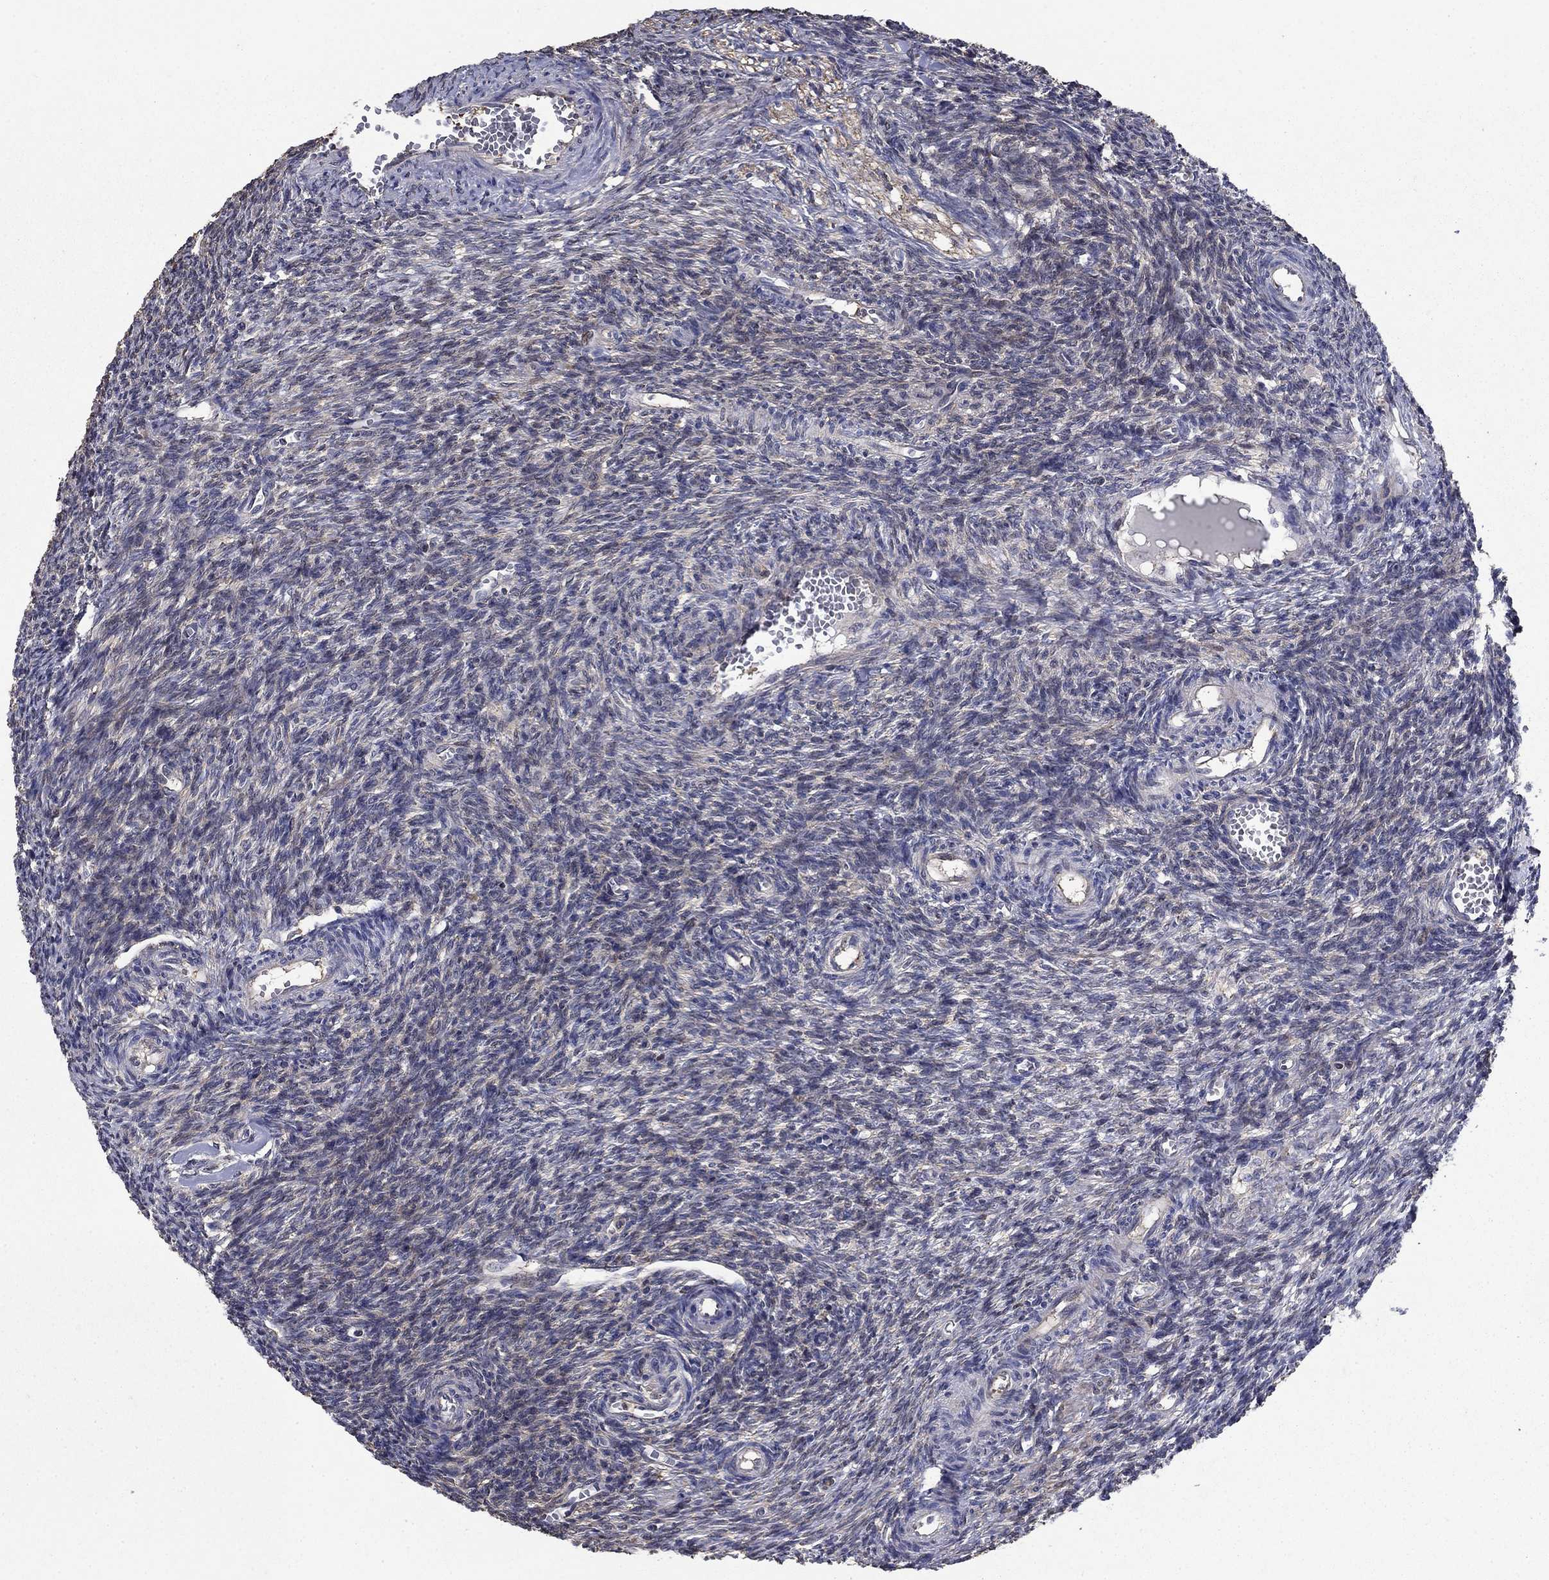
{"staining": {"intensity": "negative", "quantity": "none", "location": "none"}, "tissue": "ovary", "cell_type": "Follicle cells", "image_type": "normal", "snomed": [{"axis": "morphology", "description": "Normal tissue, NOS"}, {"axis": "topography", "description": "Ovary"}], "caption": "A histopathology image of ovary stained for a protein exhibits no brown staining in follicle cells. (DAB (3,3'-diaminobenzidine) IHC with hematoxylin counter stain).", "gene": "DVL1", "patient": {"sex": "female", "age": 27}}